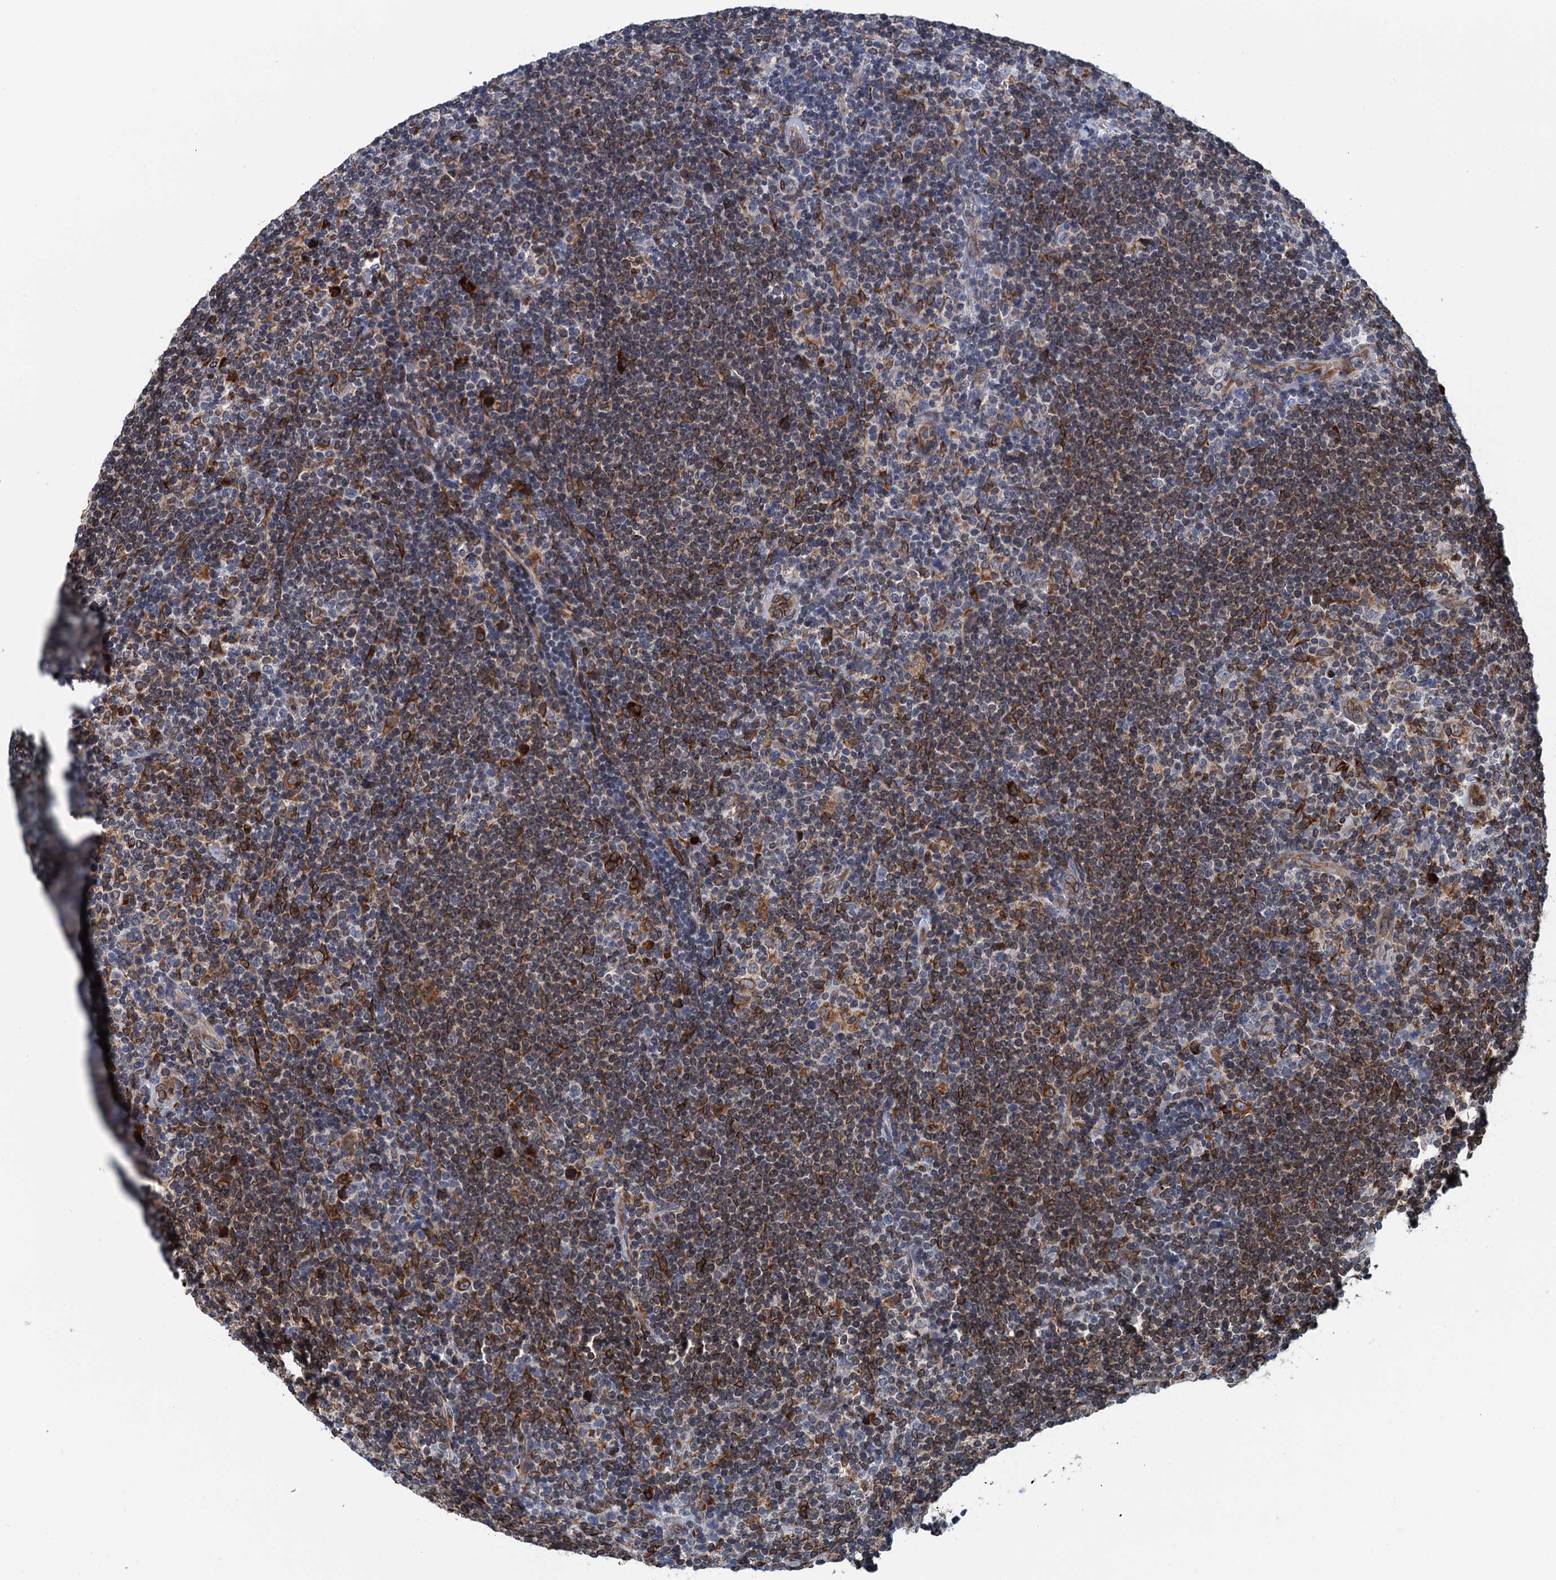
{"staining": {"intensity": "strong", "quantity": ">75%", "location": "cytoplasmic/membranous"}, "tissue": "lymphoma", "cell_type": "Tumor cells", "image_type": "cancer", "snomed": [{"axis": "morphology", "description": "Hodgkin's disease, NOS"}, {"axis": "topography", "description": "Lymph node"}], "caption": "Immunohistochemistry (IHC) of Hodgkin's disease reveals high levels of strong cytoplasmic/membranous positivity in about >75% of tumor cells.", "gene": "TMEM205", "patient": {"sex": "female", "age": 57}}